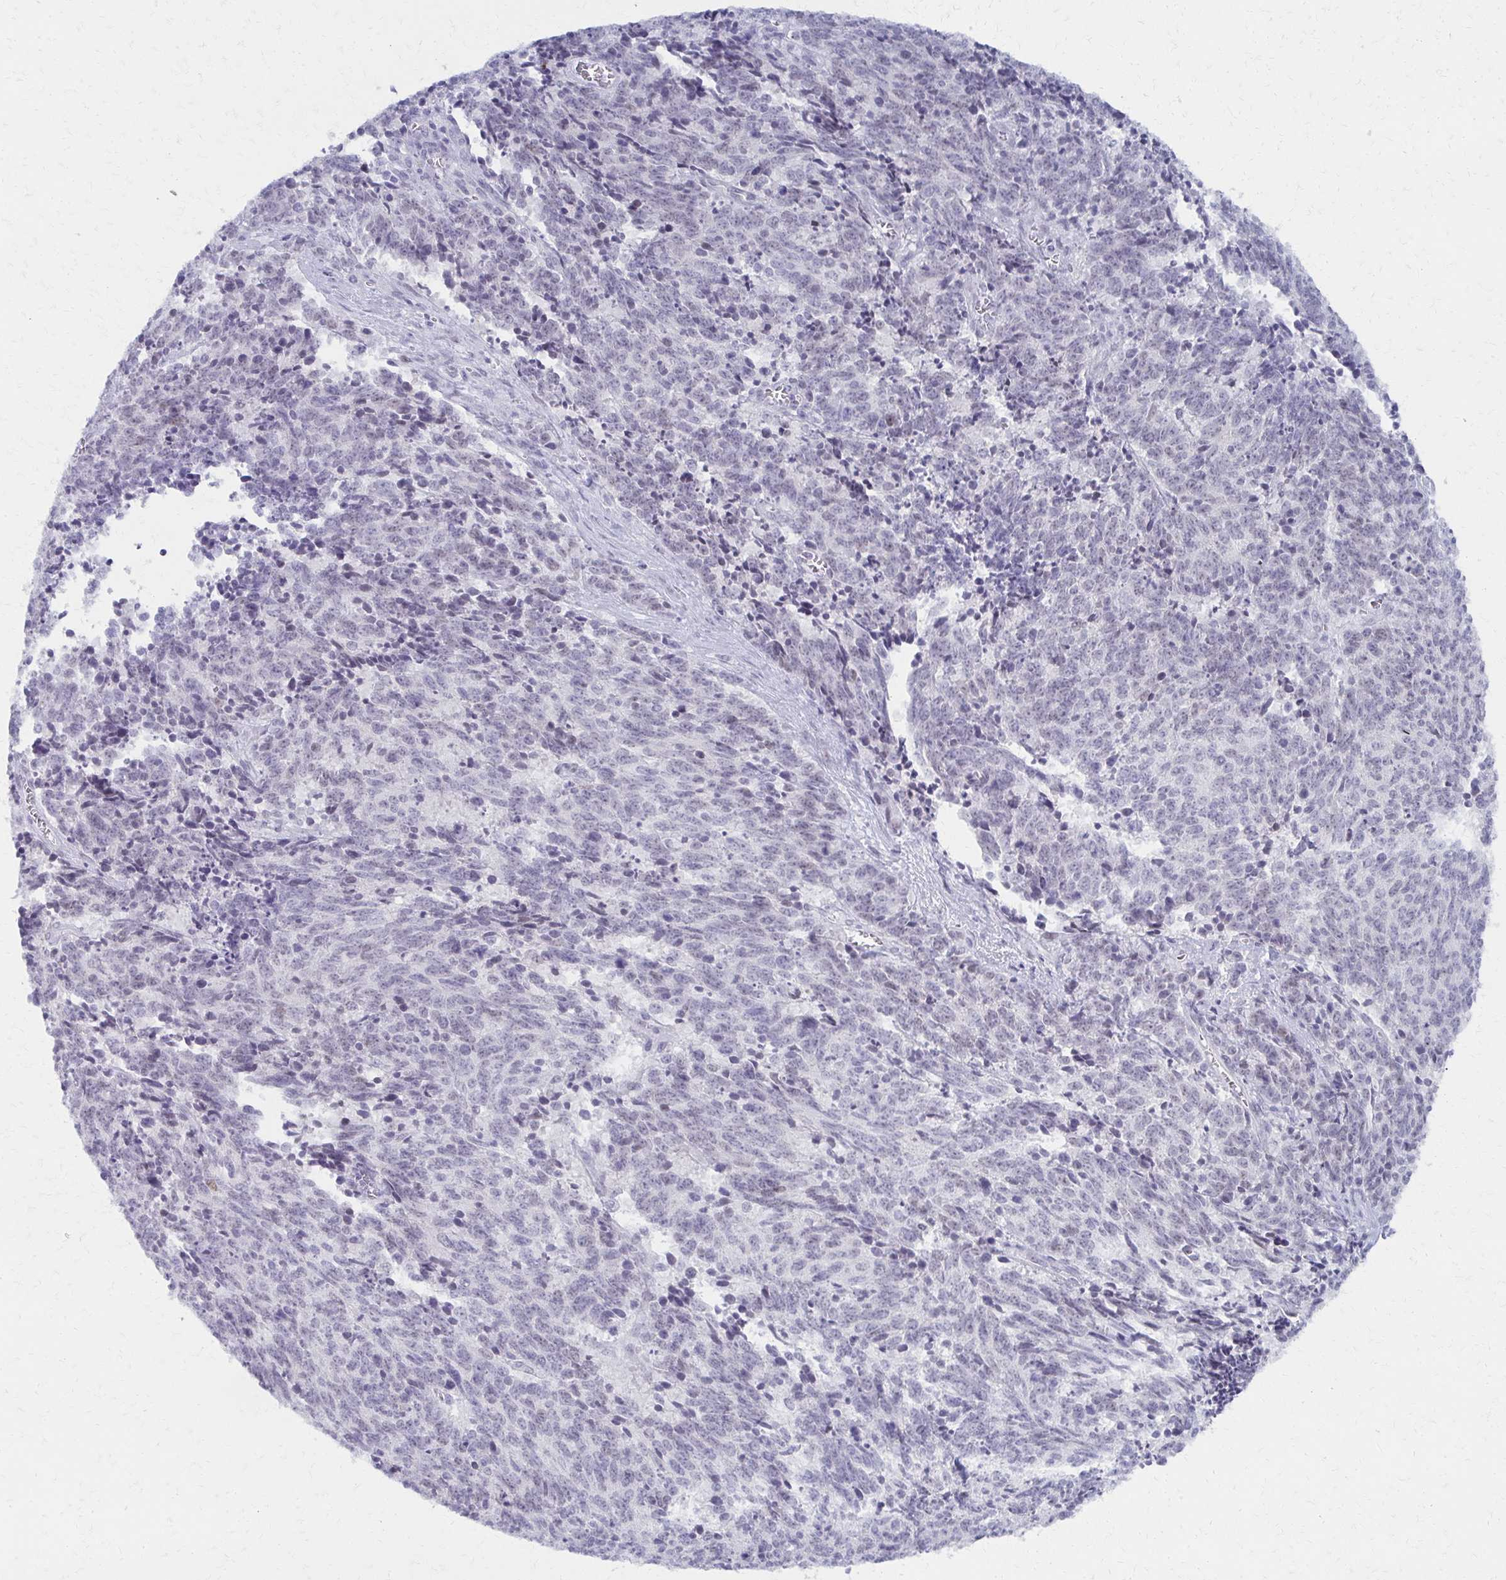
{"staining": {"intensity": "negative", "quantity": "none", "location": "none"}, "tissue": "cervical cancer", "cell_type": "Tumor cells", "image_type": "cancer", "snomed": [{"axis": "morphology", "description": "Squamous cell carcinoma, NOS"}, {"axis": "topography", "description": "Cervix"}], "caption": "This is an IHC histopathology image of human squamous cell carcinoma (cervical). There is no expression in tumor cells.", "gene": "MORC4", "patient": {"sex": "female", "age": 29}}